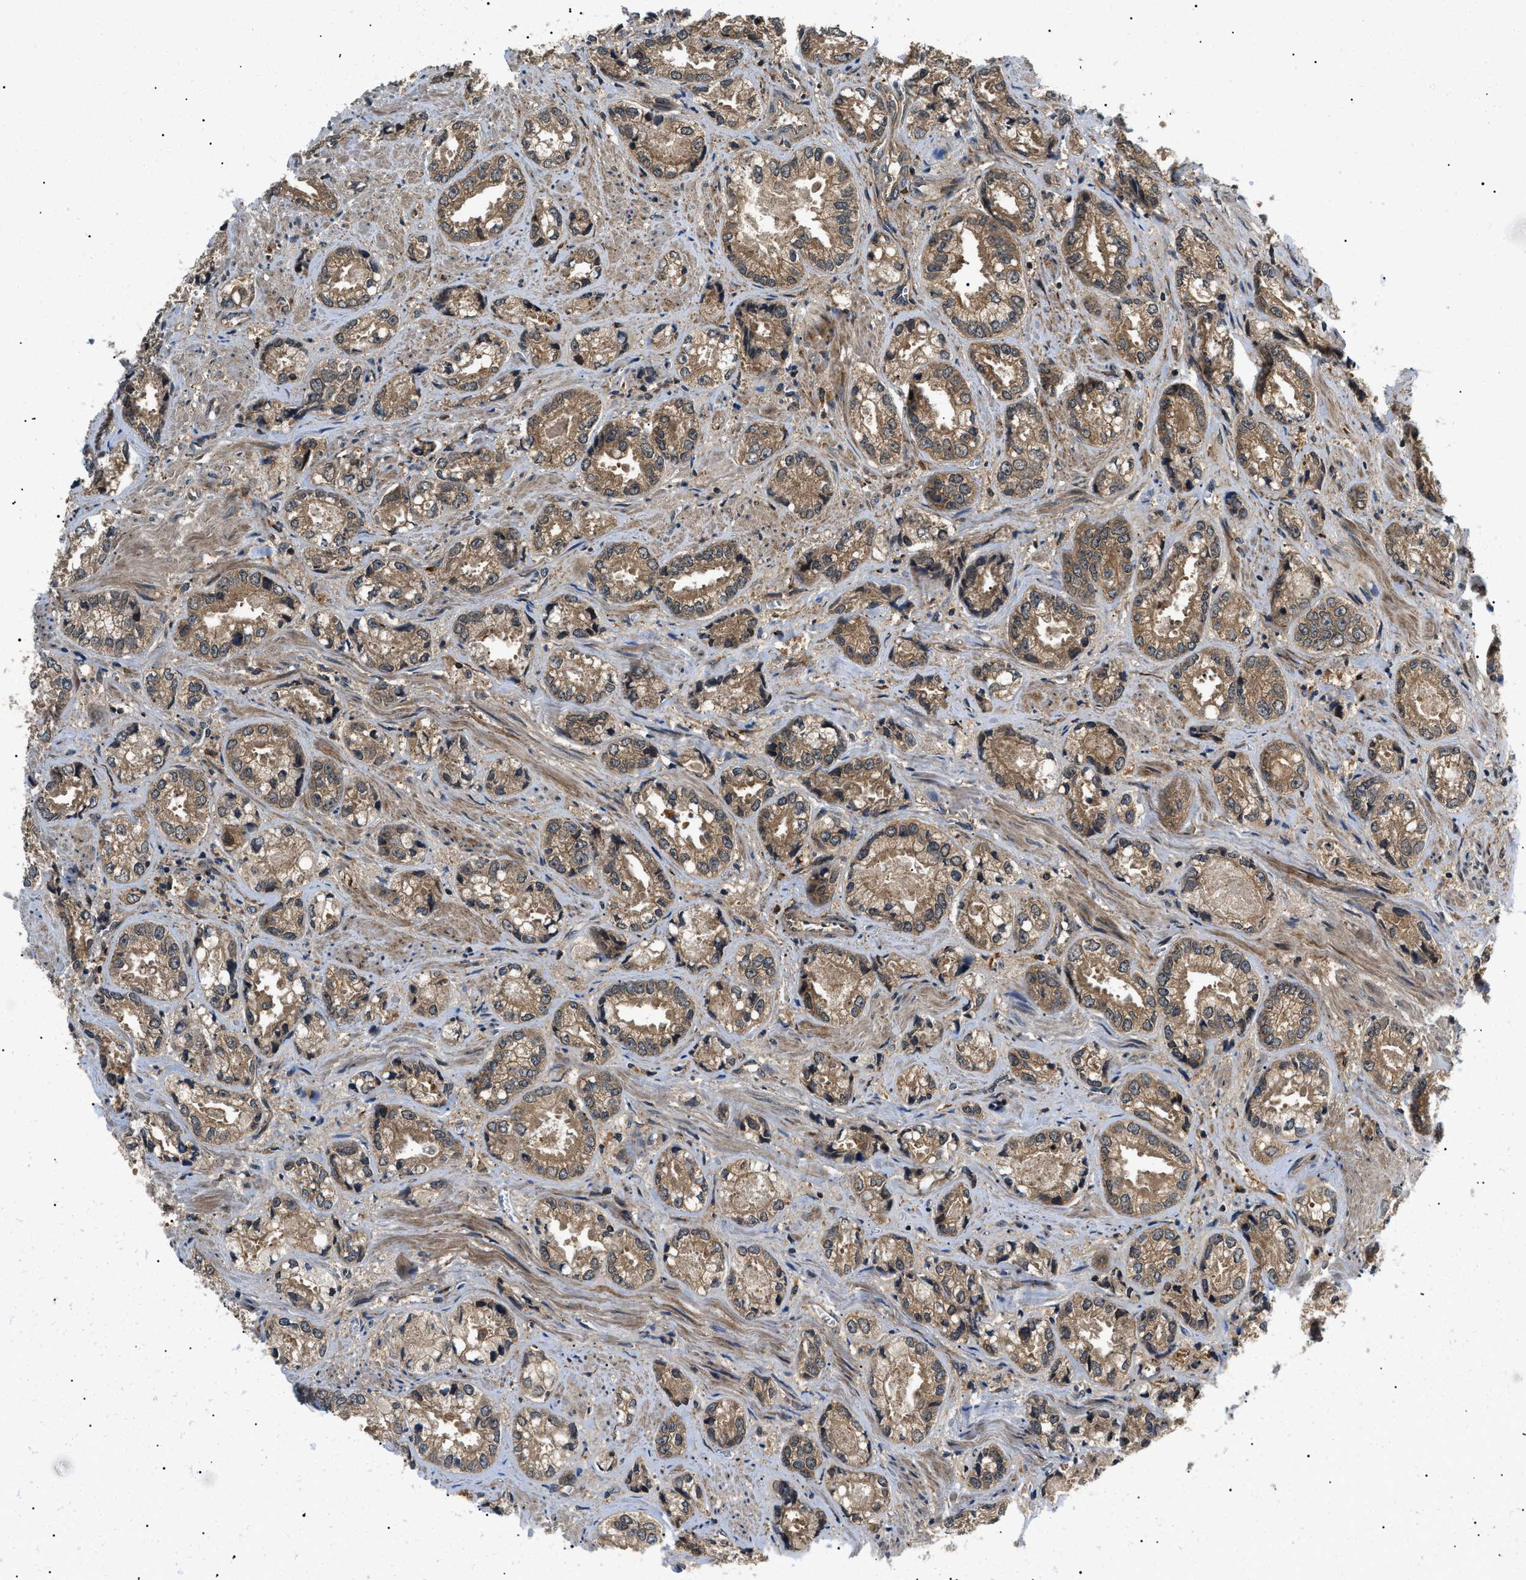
{"staining": {"intensity": "moderate", "quantity": ">75%", "location": "cytoplasmic/membranous"}, "tissue": "prostate cancer", "cell_type": "Tumor cells", "image_type": "cancer", "snomed": [{"axis": "morphology", "description": "Adenocarcinoma, High grade"}, {"axis": "topography", "description": "Prostate"}], "caption": "Human prostate cancer (adenocarcinoma (high-grade)) stained for a protein (brown) displays moderate cytoplasmic/membranous positive expression in approximately >75% of tumor cells.", "gene": "ATP6AP1", "patient": {"sex": "male", "age": 61}}